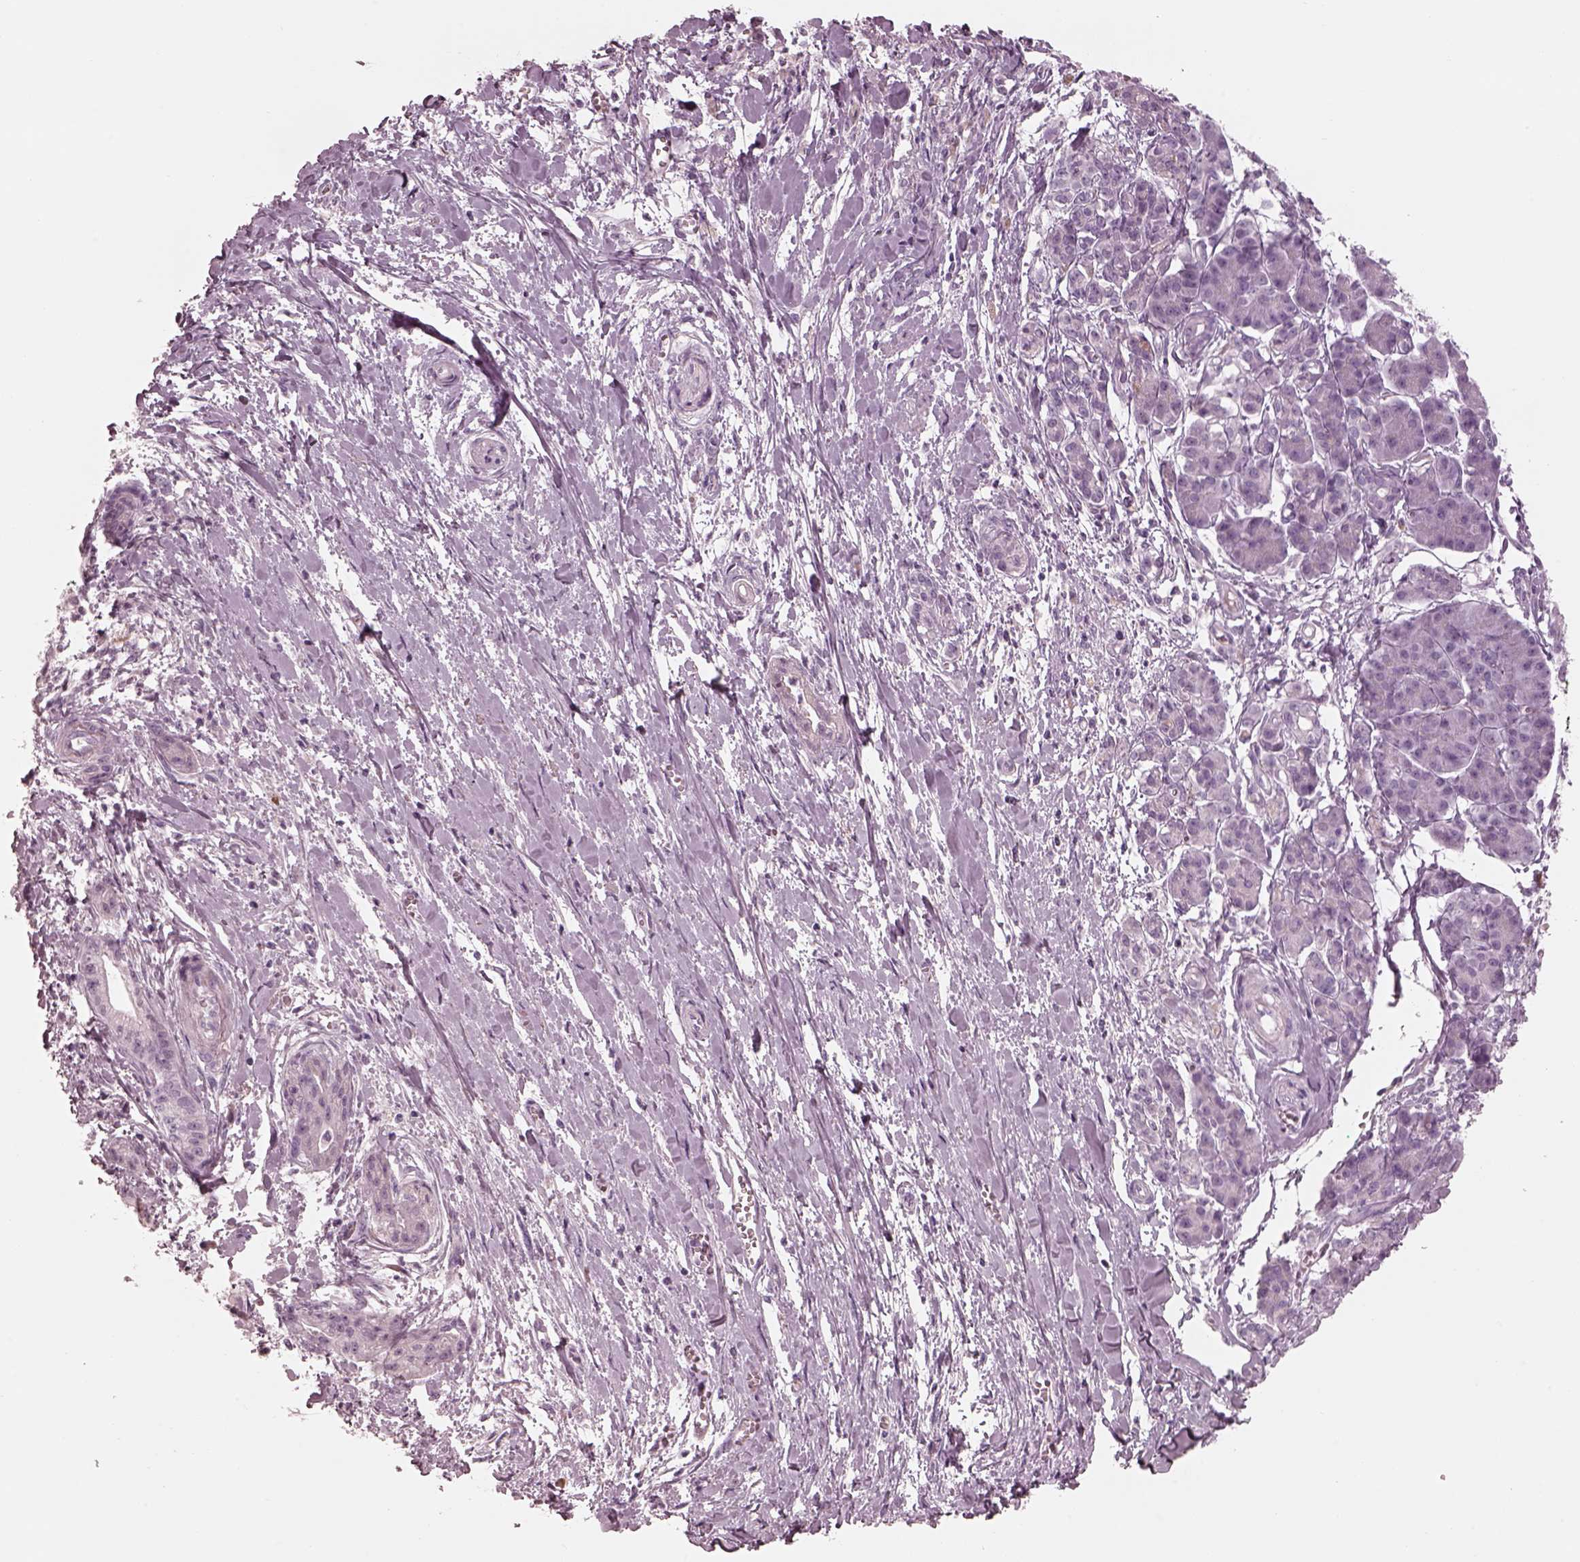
{"staining": {"intensity": "negative", "quantity": "none", "location": "none"}, "tissue": "pancreatic cancer", "cell_type": "Tumor cells", "image_type": "cancer", "snomed": [{"axis": "morphology", "description": "Normal tissue, NOS"}, {"axis": "morphology", "description": "Adenocarcinoma, NOS"}, {"axis": "topography", "description": "Lymph node"}, {"axis": "topography", "description": "Pancreas"}], "caption": "IHC of pancreatic adenocarcinoma demonstrates no expression in tumor cells.", "gene": "CADM2", "patient": {"sex": "female", "age": 58}}